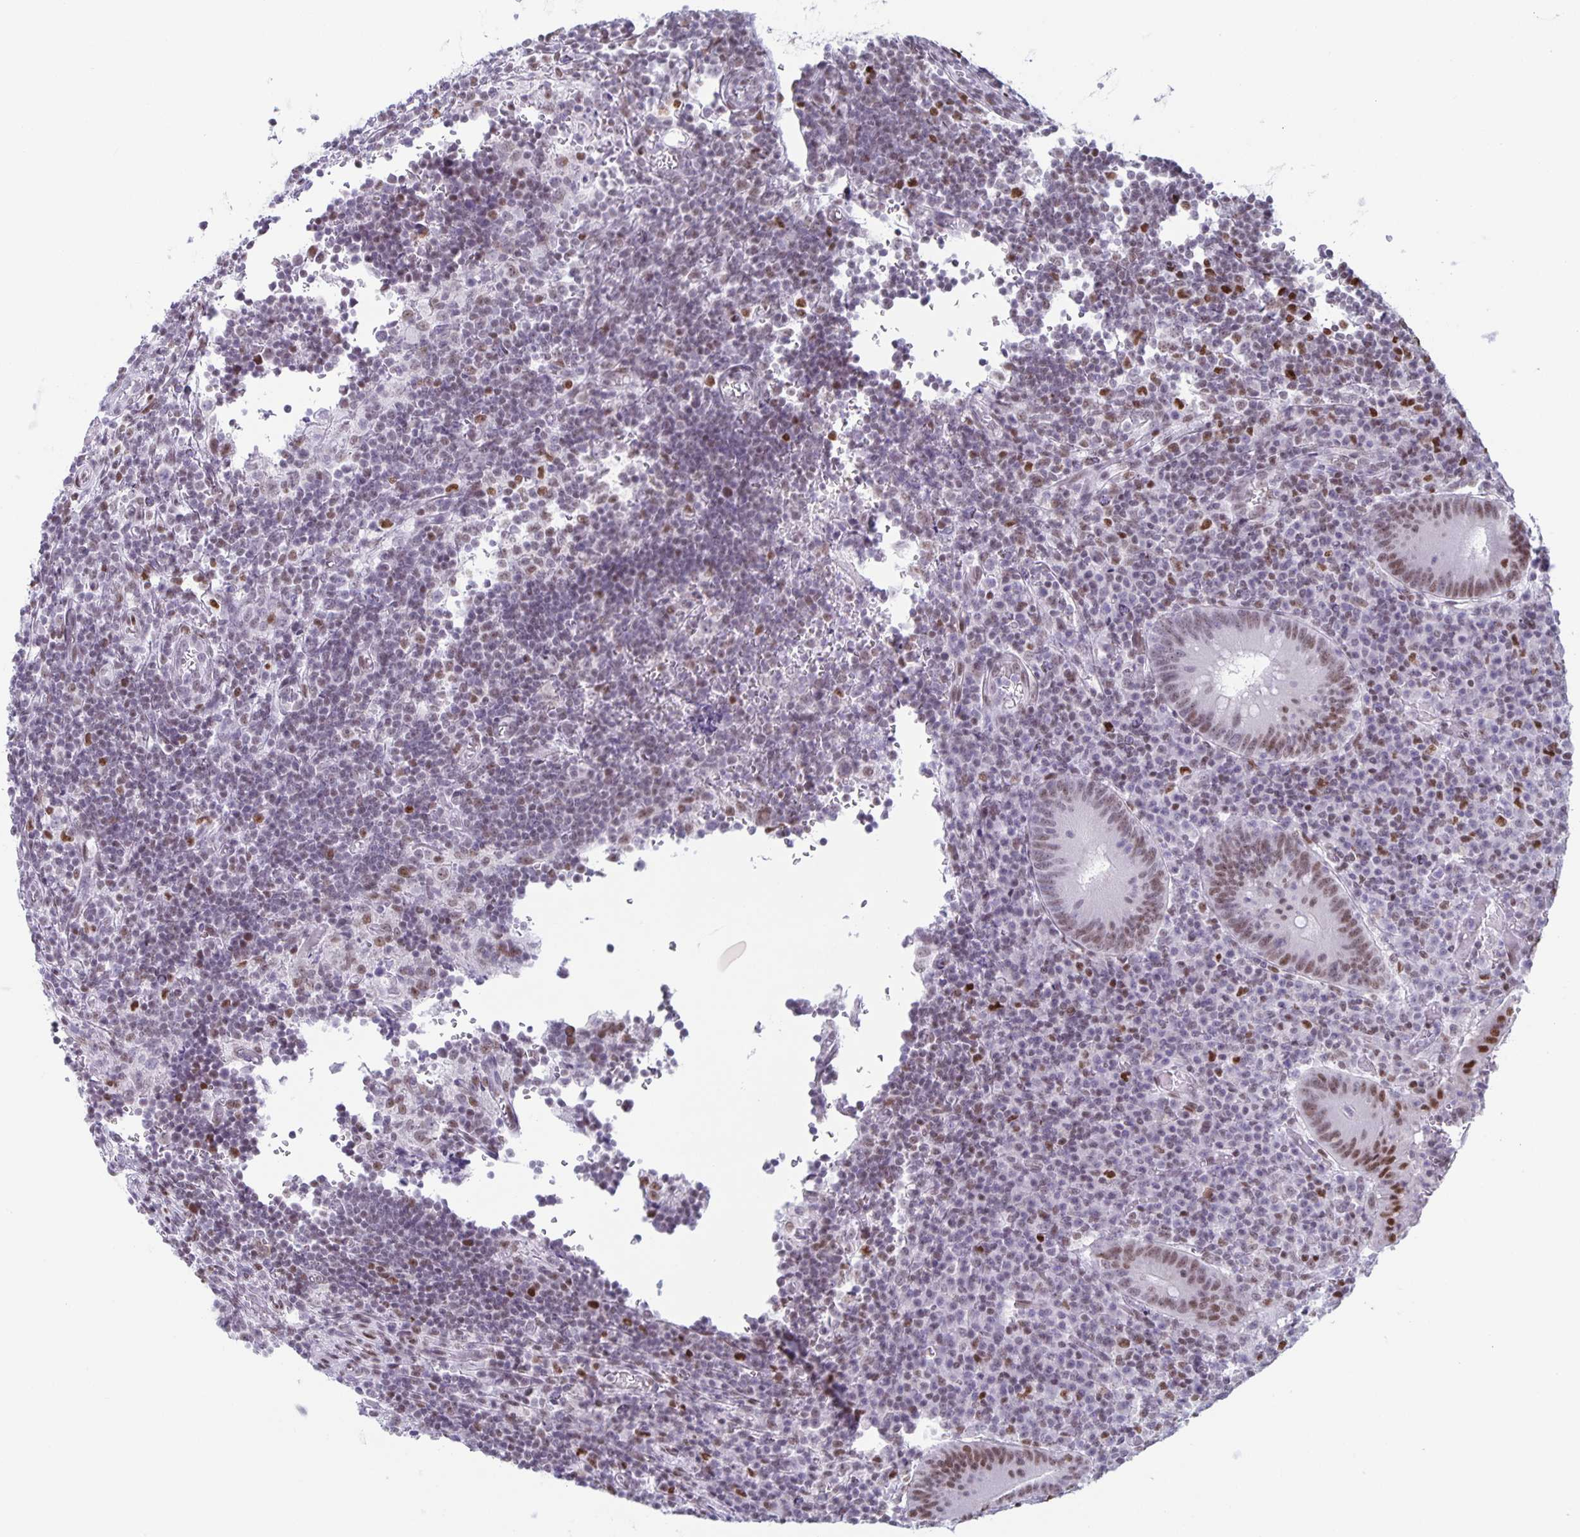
{"staining": {"intensity": "moderate", "quantity": "25%-75%", "location": "nuclear"}, "tissue": "appendix", "cell_type": "Glandular cells", "image_type": "normal", "snomed": [{"axis": "morphology", "description": "Normal tissue, NOS"}, {"axis": "topography", "description": "Appendix"}], "caption": "High-power microscopy captured an immunohistochemistry photomicrograph of normal appendix, revealing moderate nuclear positivity in approximately 25%-75% of glandular cells. The staining was performed using DAB (3,3'-diaminobenzidine), with brown indicating positive protein expression. Nuclei are stained blue with hematoxylin.", "gene": "JUND", "patient": {"sex": "male", "age": 18}}